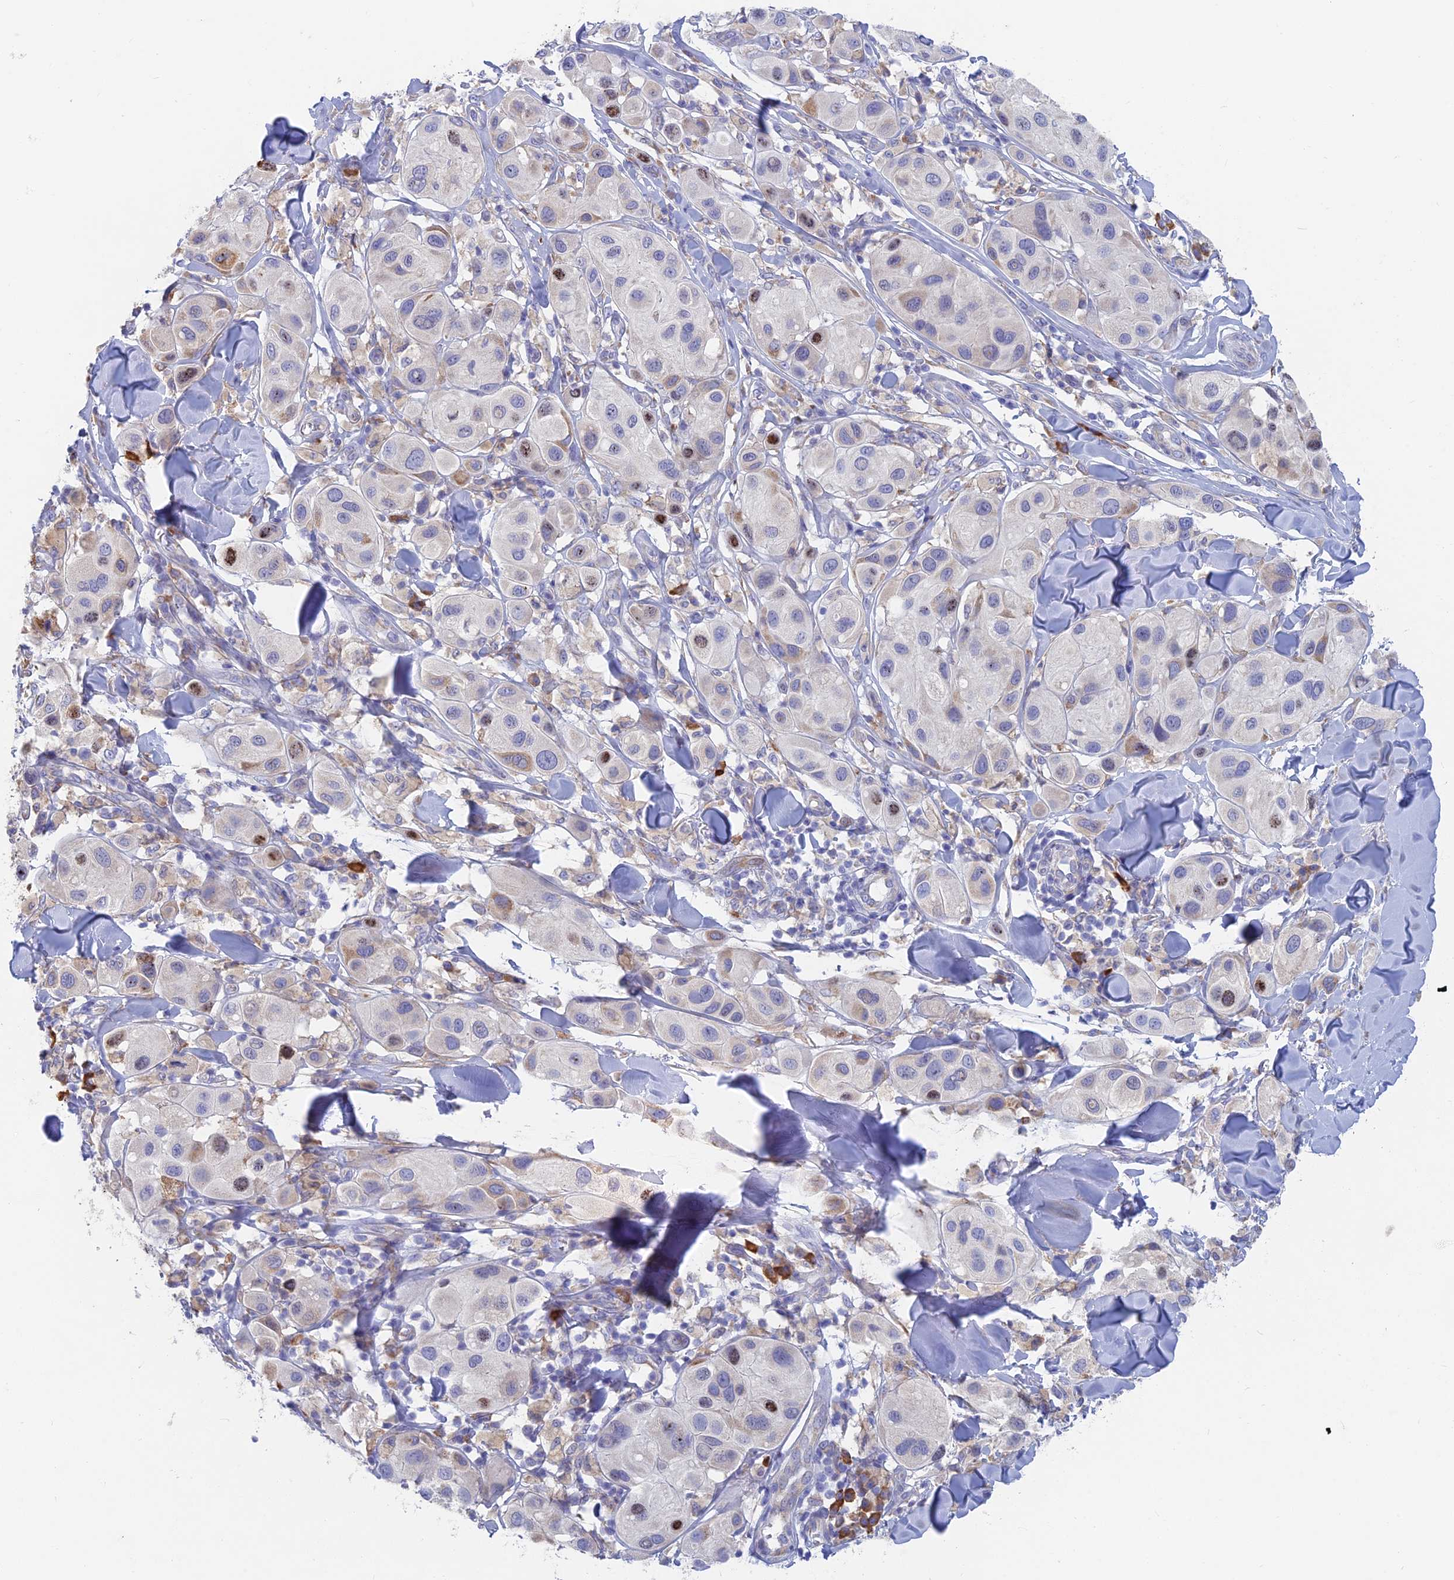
{"staining": {"intensity": "weak", "quantity": "<25%", "location": "cytoplasmic/membranous"}, "tissue": "melanoma", "cell_type": "Tumor cells", "image_type": "cancer", "snomed": [{"axis": "morphology", "description": "Malignant melanoma, Metastatic site"}, {"axis": "topography", "description": "Skin"}], "caption": "Immunohistochemistry (IHC) photomicrograph of neoplastic tissue: melanoma stained with DAB demonstrates no significant protein staining in tumor cells.", "gene": "WDR35", "patient": {"sex": "male", "age": 41}}